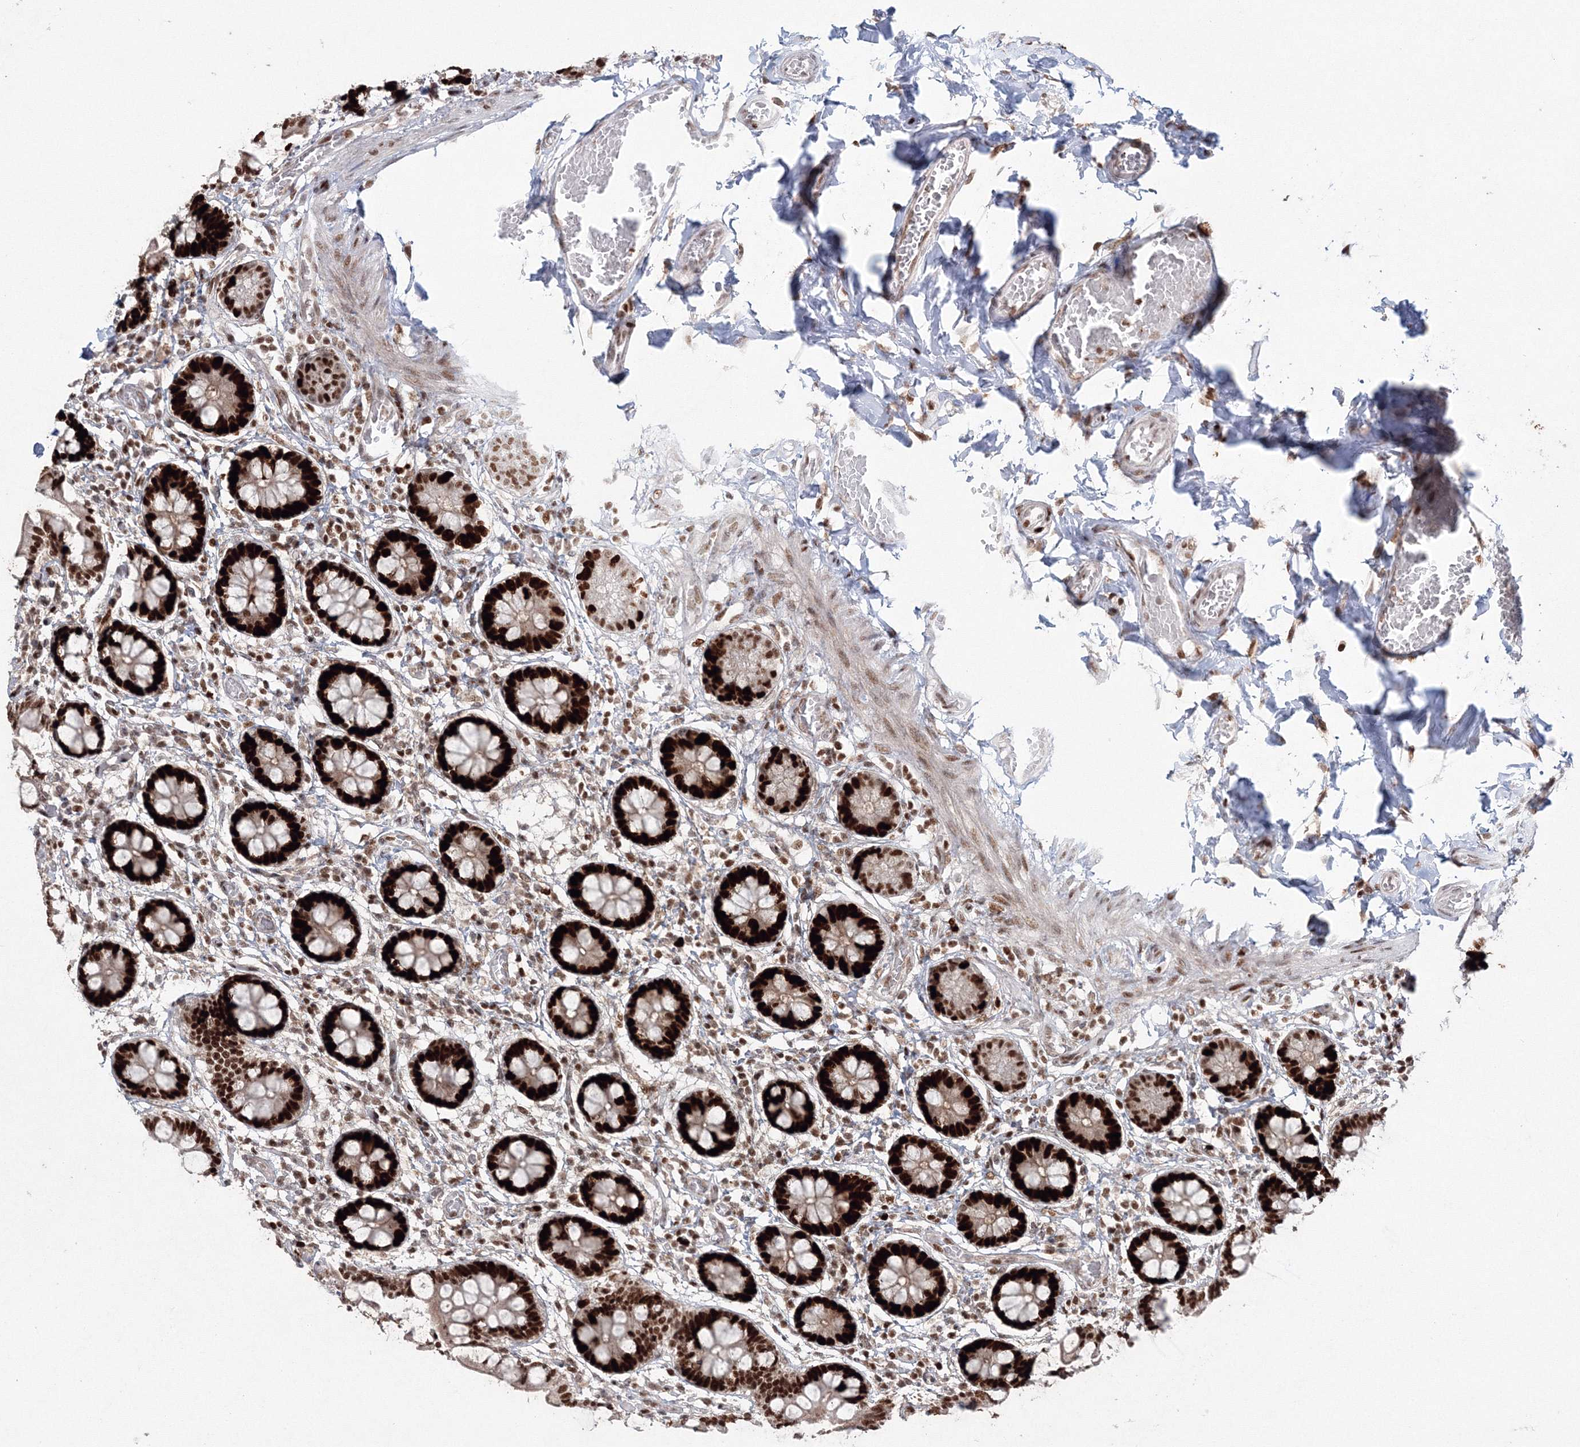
{"staining": {"intensity": "strong", "quantity": ">75%", "location": "nuclear"}, "tissue": "small intestine", "cell_type": "Glandular cells", "image_type": "normal", "snomed": [{"axis": "morphology", "description": "Normal tissue, NOS"}, {"axis": "topography", "description": "Small intestine"}], "caption": "Protein staining displays strong nuclear expression in approximately >75% of glandular cells in unremarkable small intestine. (DAB (3,3'-diaminobenzidine) IHC with brightfield microscopy, high magnification).", "gene": "LIG1", "patient": {"sex": "male", "age": 52}}